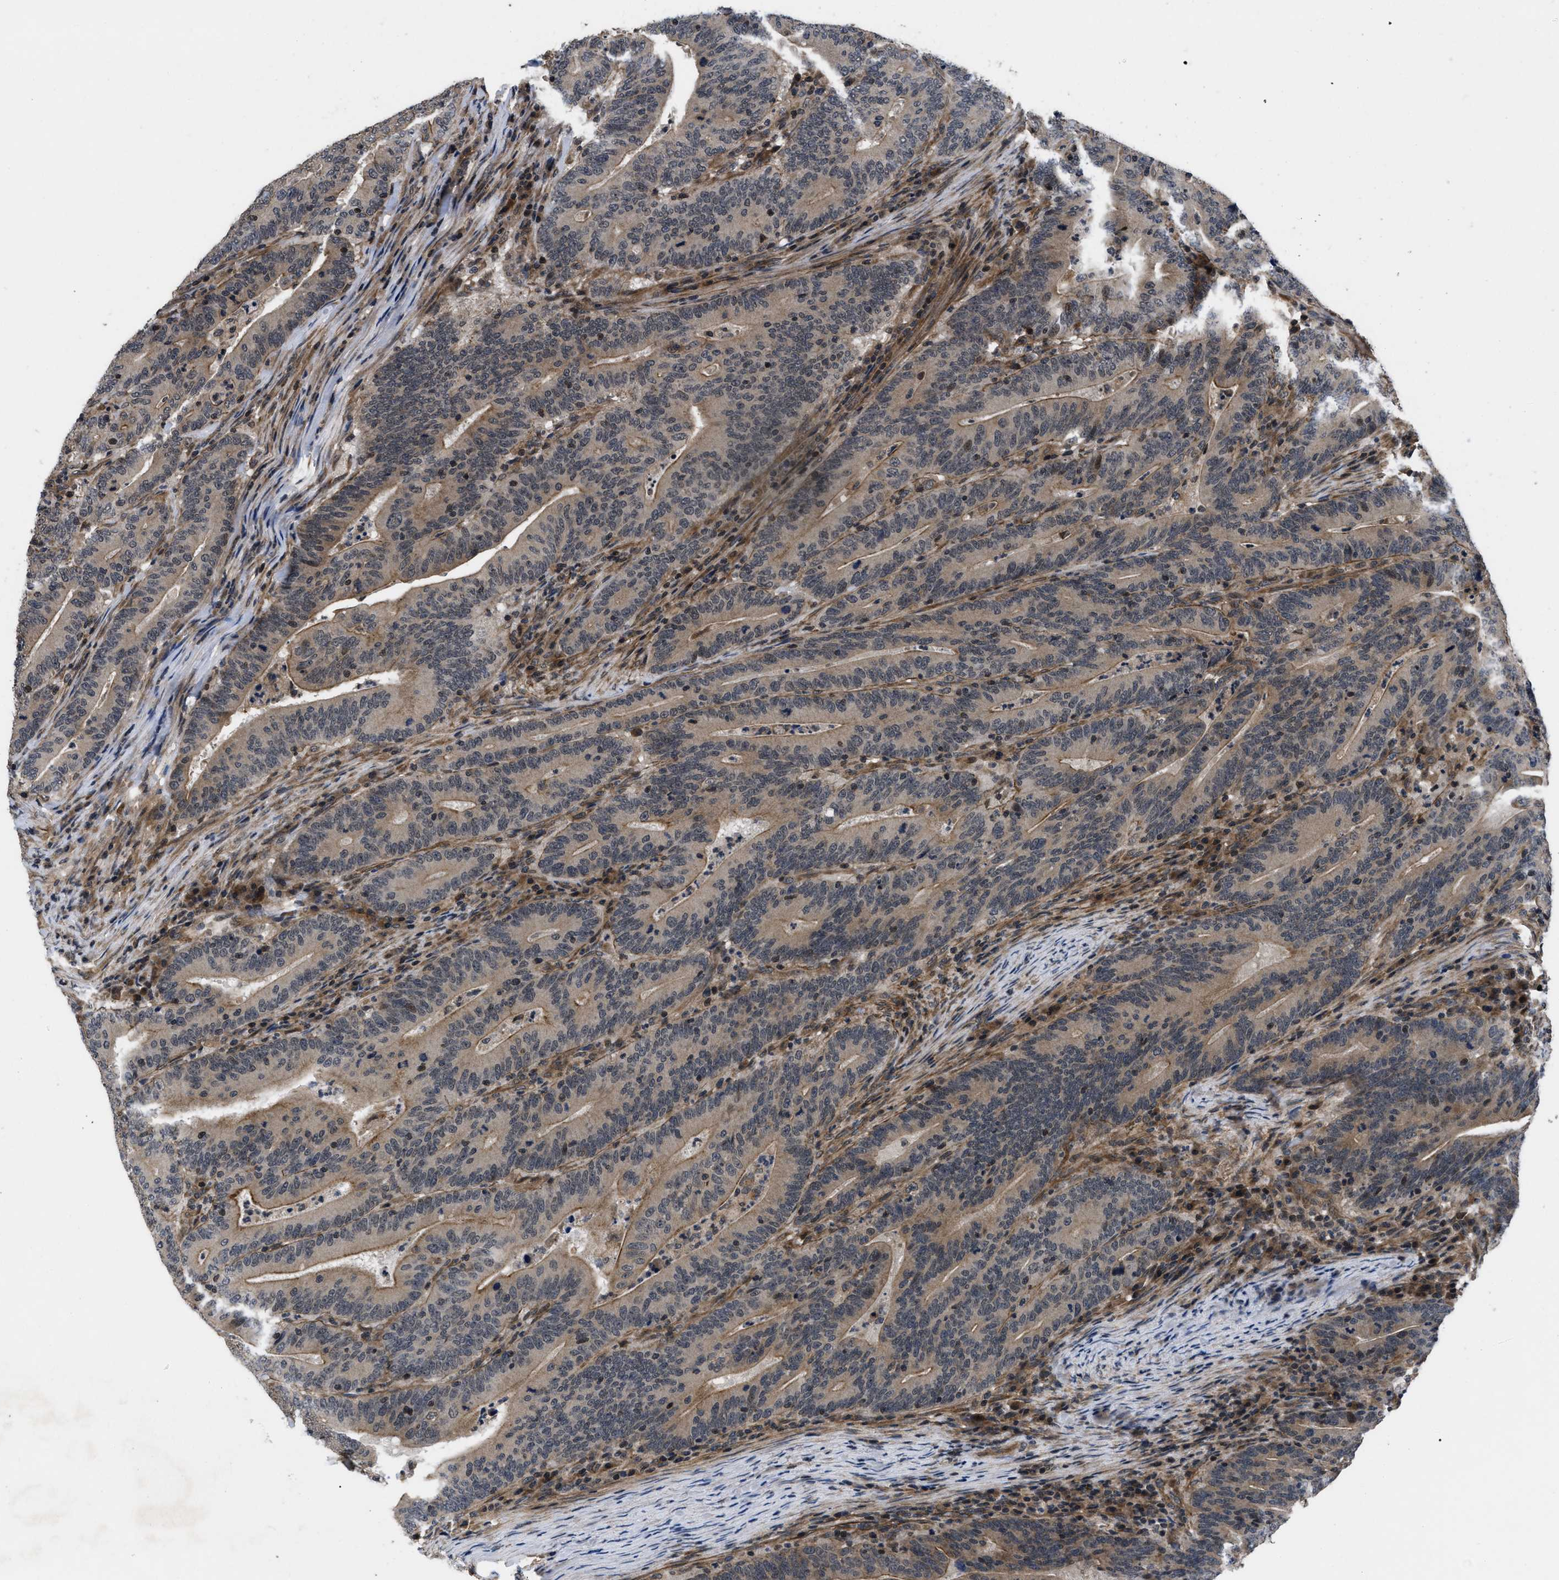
{"staining": {"intensity": "moderate", "quantity": ">75%", "location": "cytoplasmic/membranous"}, "tissue": "colorectal cancer", "cell_type": "Tumor cells", "image_type": "cancer", "snomed": [{"axis": "morphology", "description": "Adenocarcinoma, NOS"}, {"axis": "topography", "description": "Colon"}], "caption": "The immunohistochemical stain shows moderate cytoplasmic/membranous staining in tumor cells of colorectal adenocarcinoma tissue.", "gene": "DNAJC14", "patient": {"sex": "female", "age": 66}}